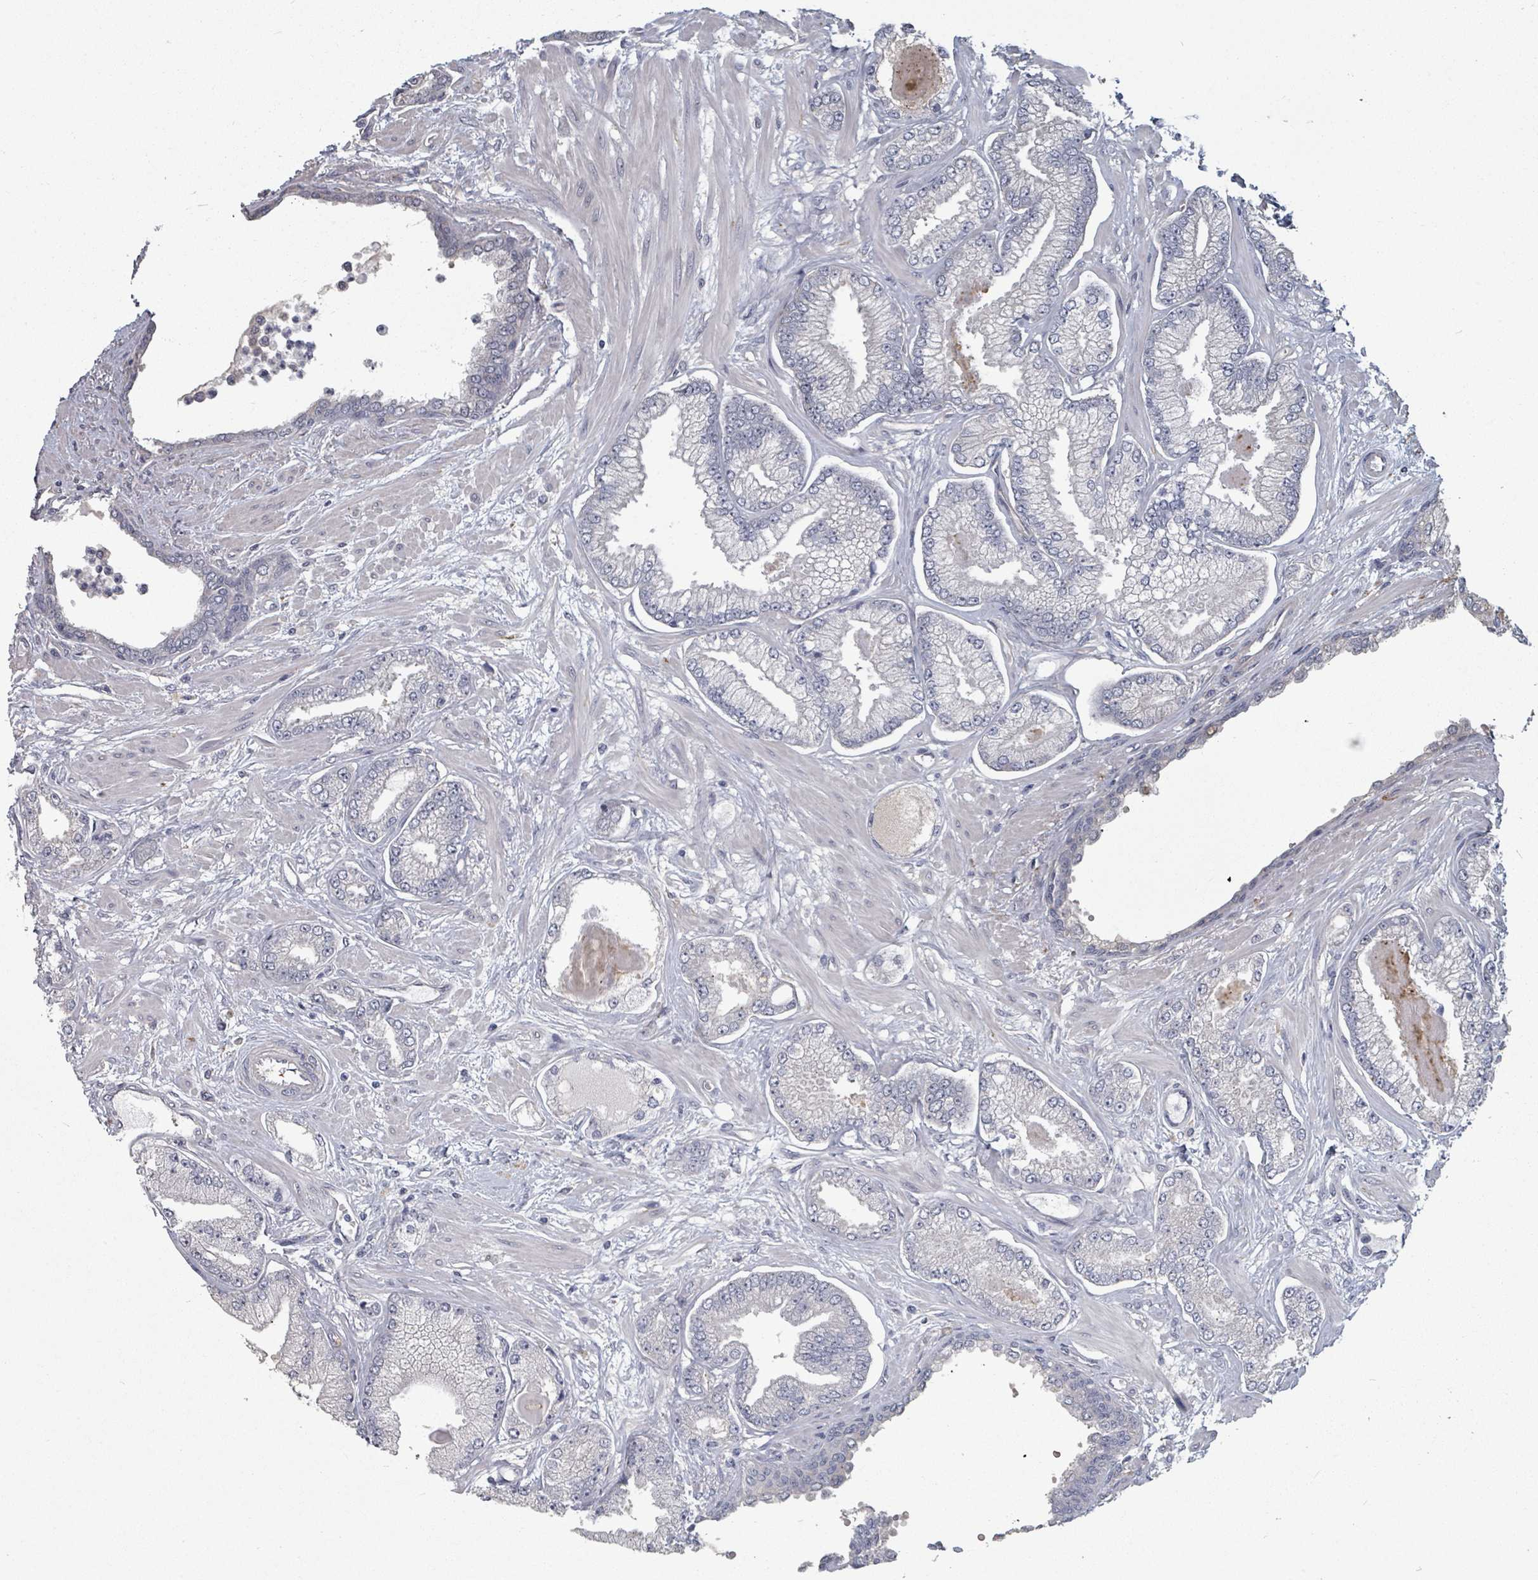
{"staining": {"intensity": "negative", "quantity": "none", "location": "none"}, "tissue": "prostate cancer", "cell_type": "Tumor cells", "image_type": "cancer", "snomed": [{"axis": "morphology", "description": "Adenocarcinoma, Low grade"}, {"axis": "topography", "description": "Prostate"}], "caption": "Histopathology image shows no protein positivity in tumor cells of prostate low-grade adenocarcinoma tissue.", "gene": "PLAUR", "patient": {"sex": "male", "age": 64}}